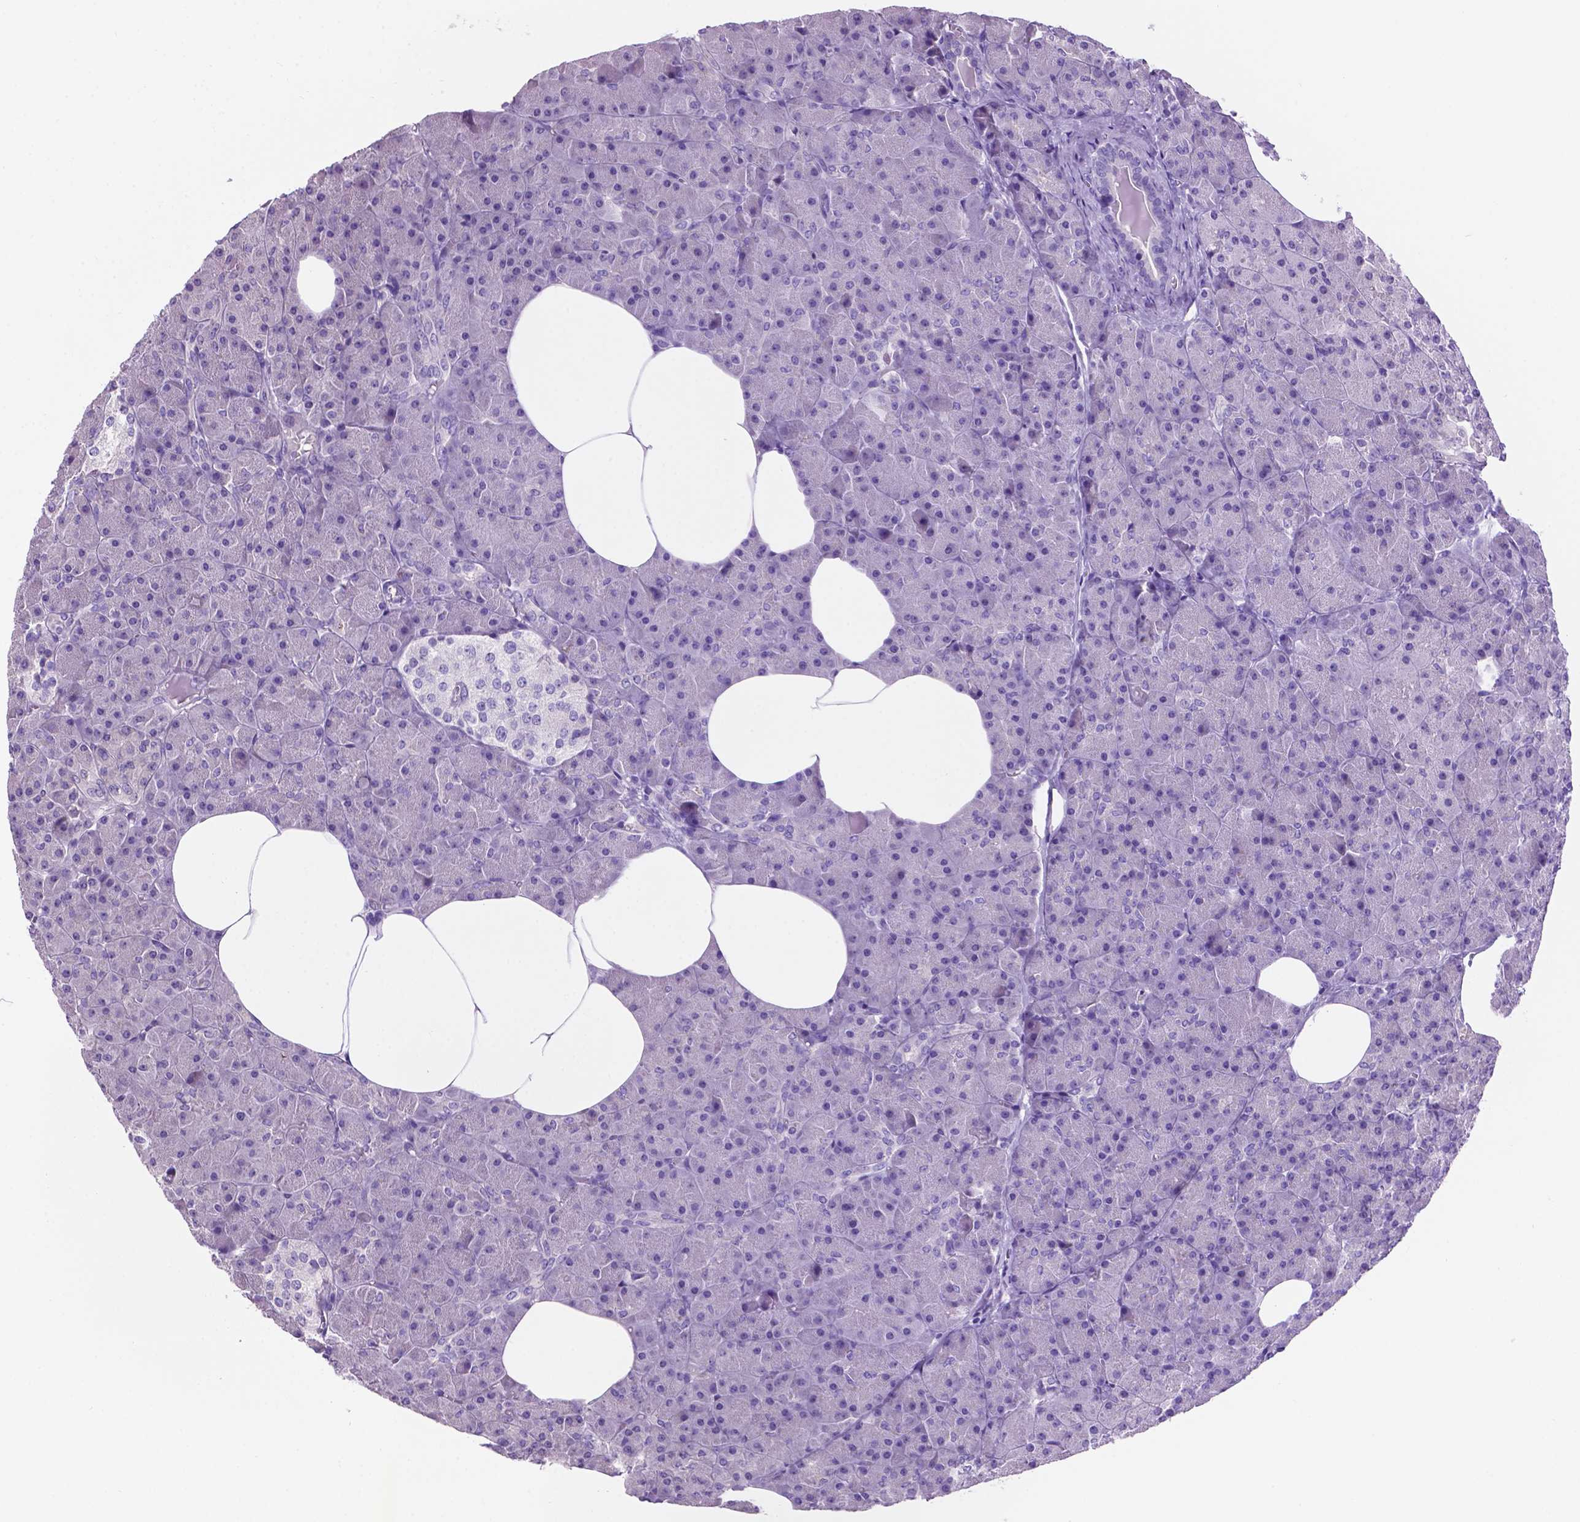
{"staining": {"intensity": "weak", "quantity": "<25%", "location": "nuclear"}, "tissue": "pancreas", "cell_type": "Exocrine glandular cells", "image_type": "normal", "snomed": [{"axis": "morphology", "description": "Normal tissue, NOS"}, {"axis": "topography", "description": "Pancreas"}], "caption": "IHC photomicrograph of normal pancreas: pancreas stained with DAB (3,3'-diaminobenzidine) displays no significant protein expression in exocrine glandular cells. (Immunohistochemistry (ihc), brightfield microscopy, high magnification).", "gene": "SPDYA", "patient": {"sex": "female", "age": 45}}